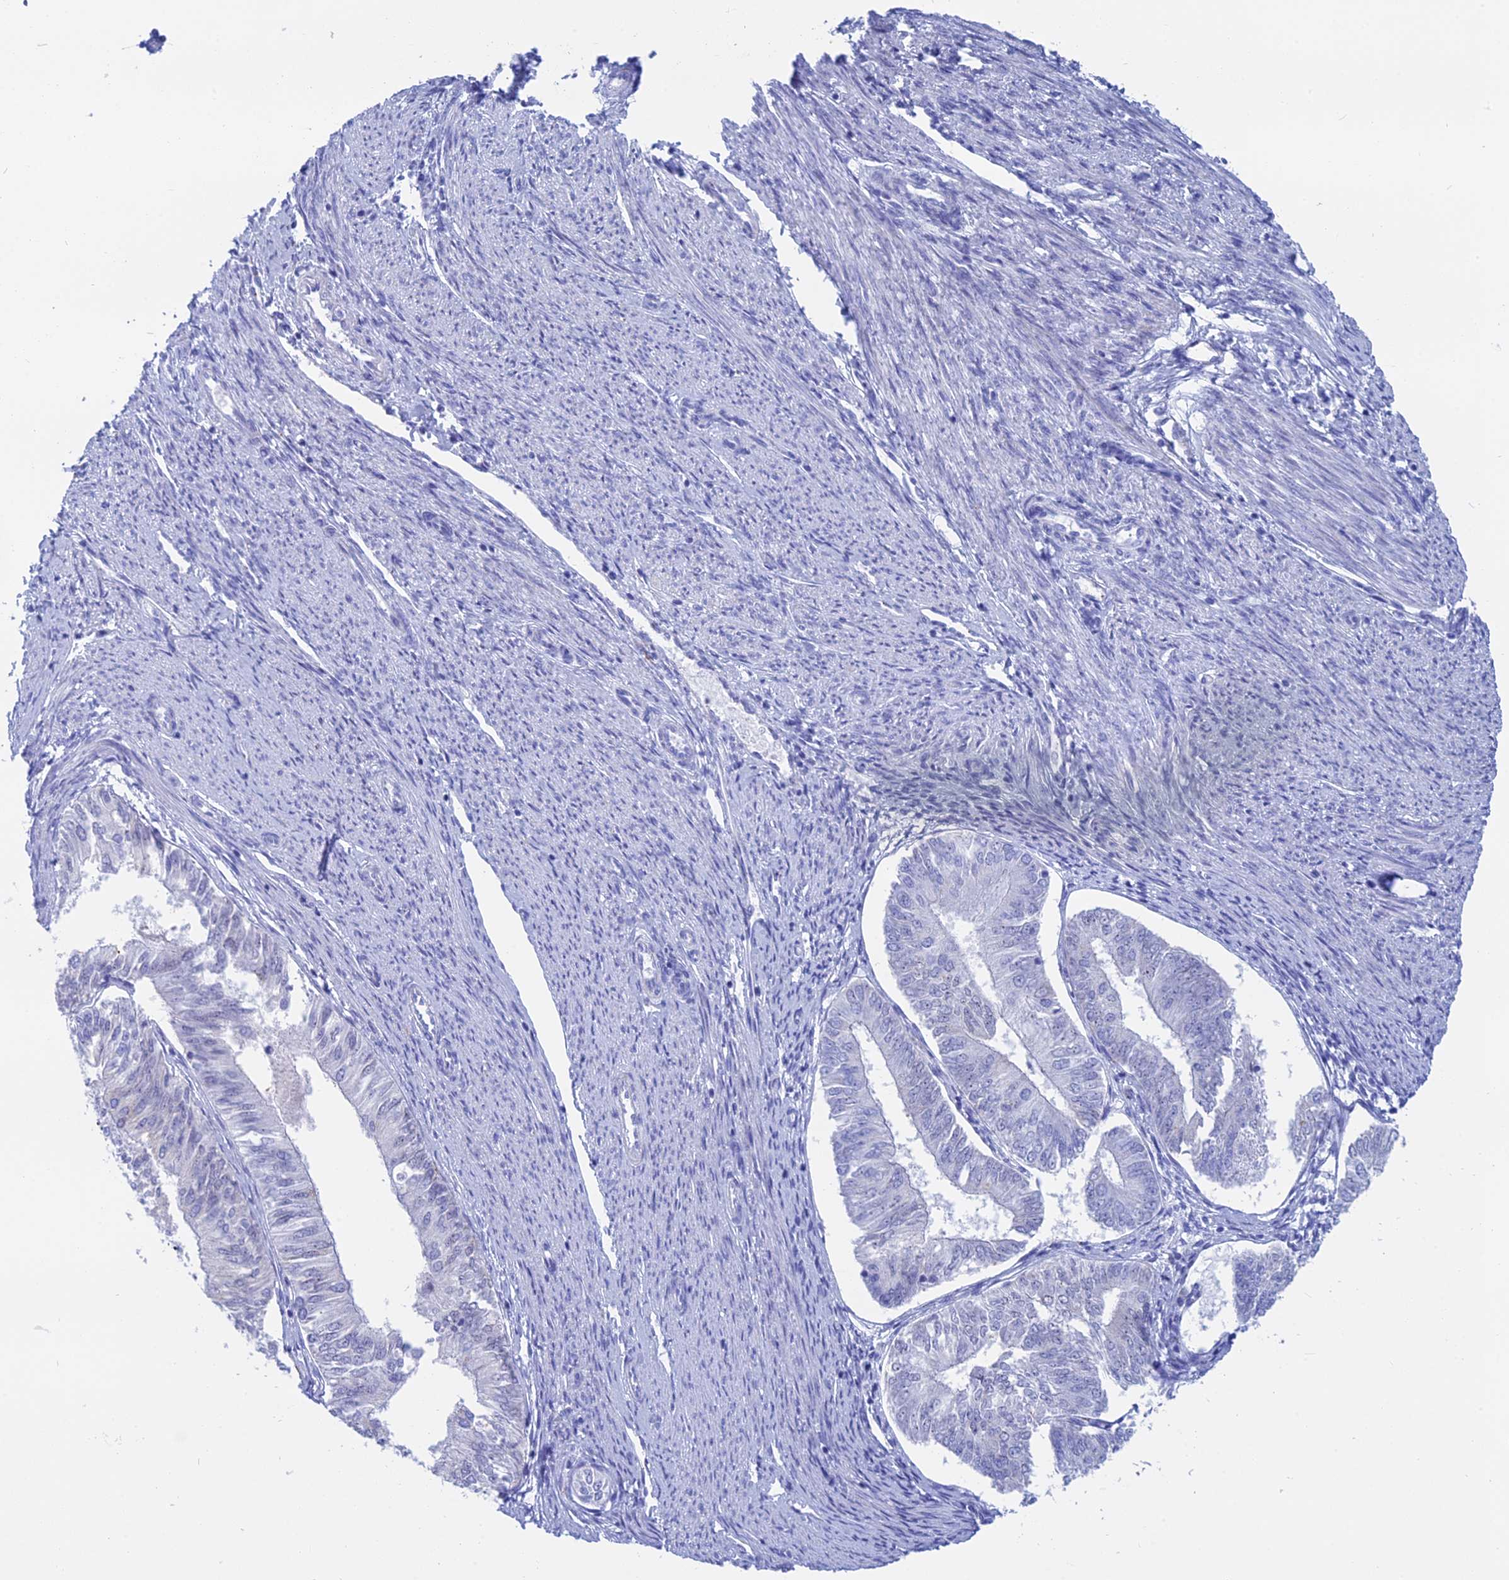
{"staining": {"intensity": "negative", "quantity": "none", "location": "none"}, "tissue": "endometrial cancer", "cell_type": "Tumor cells", "image_type": "cancer", "snomed": [{"axis": "morphology", "description": "Adenocarcinoma, NOS"}, {"axis": "topography", "description": "Endometrium"}], "caption": "An IHC micrograph of endometrial cancer (adenocarcinoma) is shown. There is no staining in tumor cells of endometrial cancer (adenocarcinoma).", "gene": "ERICH4", "patient": {"sex": "female", "age": 58}}